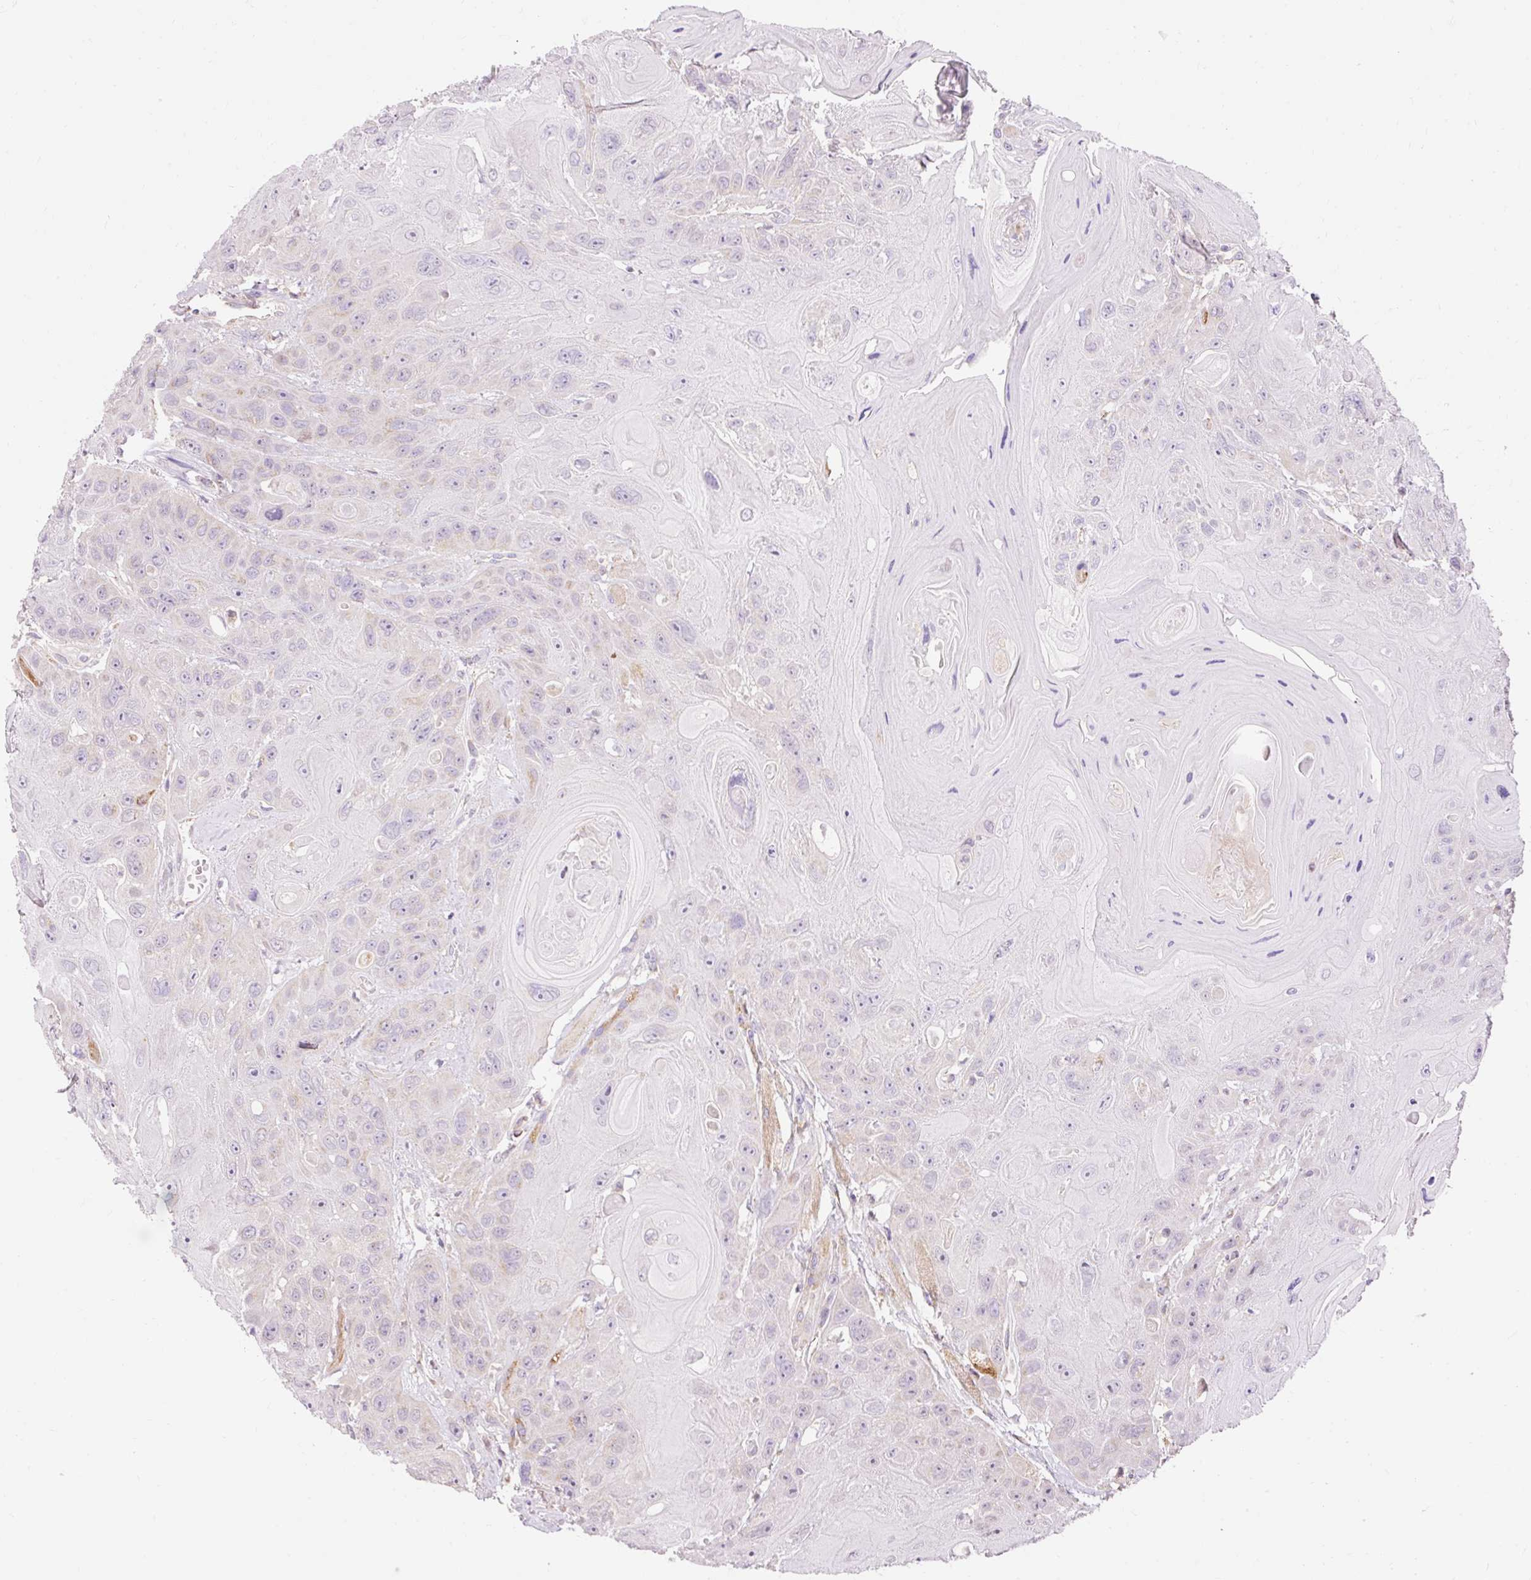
{"staining": {"intensity": "negative", "quantity": "none", "location": "none"}, "tissue": "head and neck cancer", "cell_type": "Tumor cells", "image_type": "cancer", "snomed": [{"axis": "morphology", "description": "Squamous cell carcinoma, NOS"}, {"axis": "topography", "description": "Head-Neck"}], "caption": "The micrograph reveals no staining of tumor cells in squamous cell carcinoma (head and neck).", "gene": "IMMT", "patient": {"sex": "female", "age": 59}}